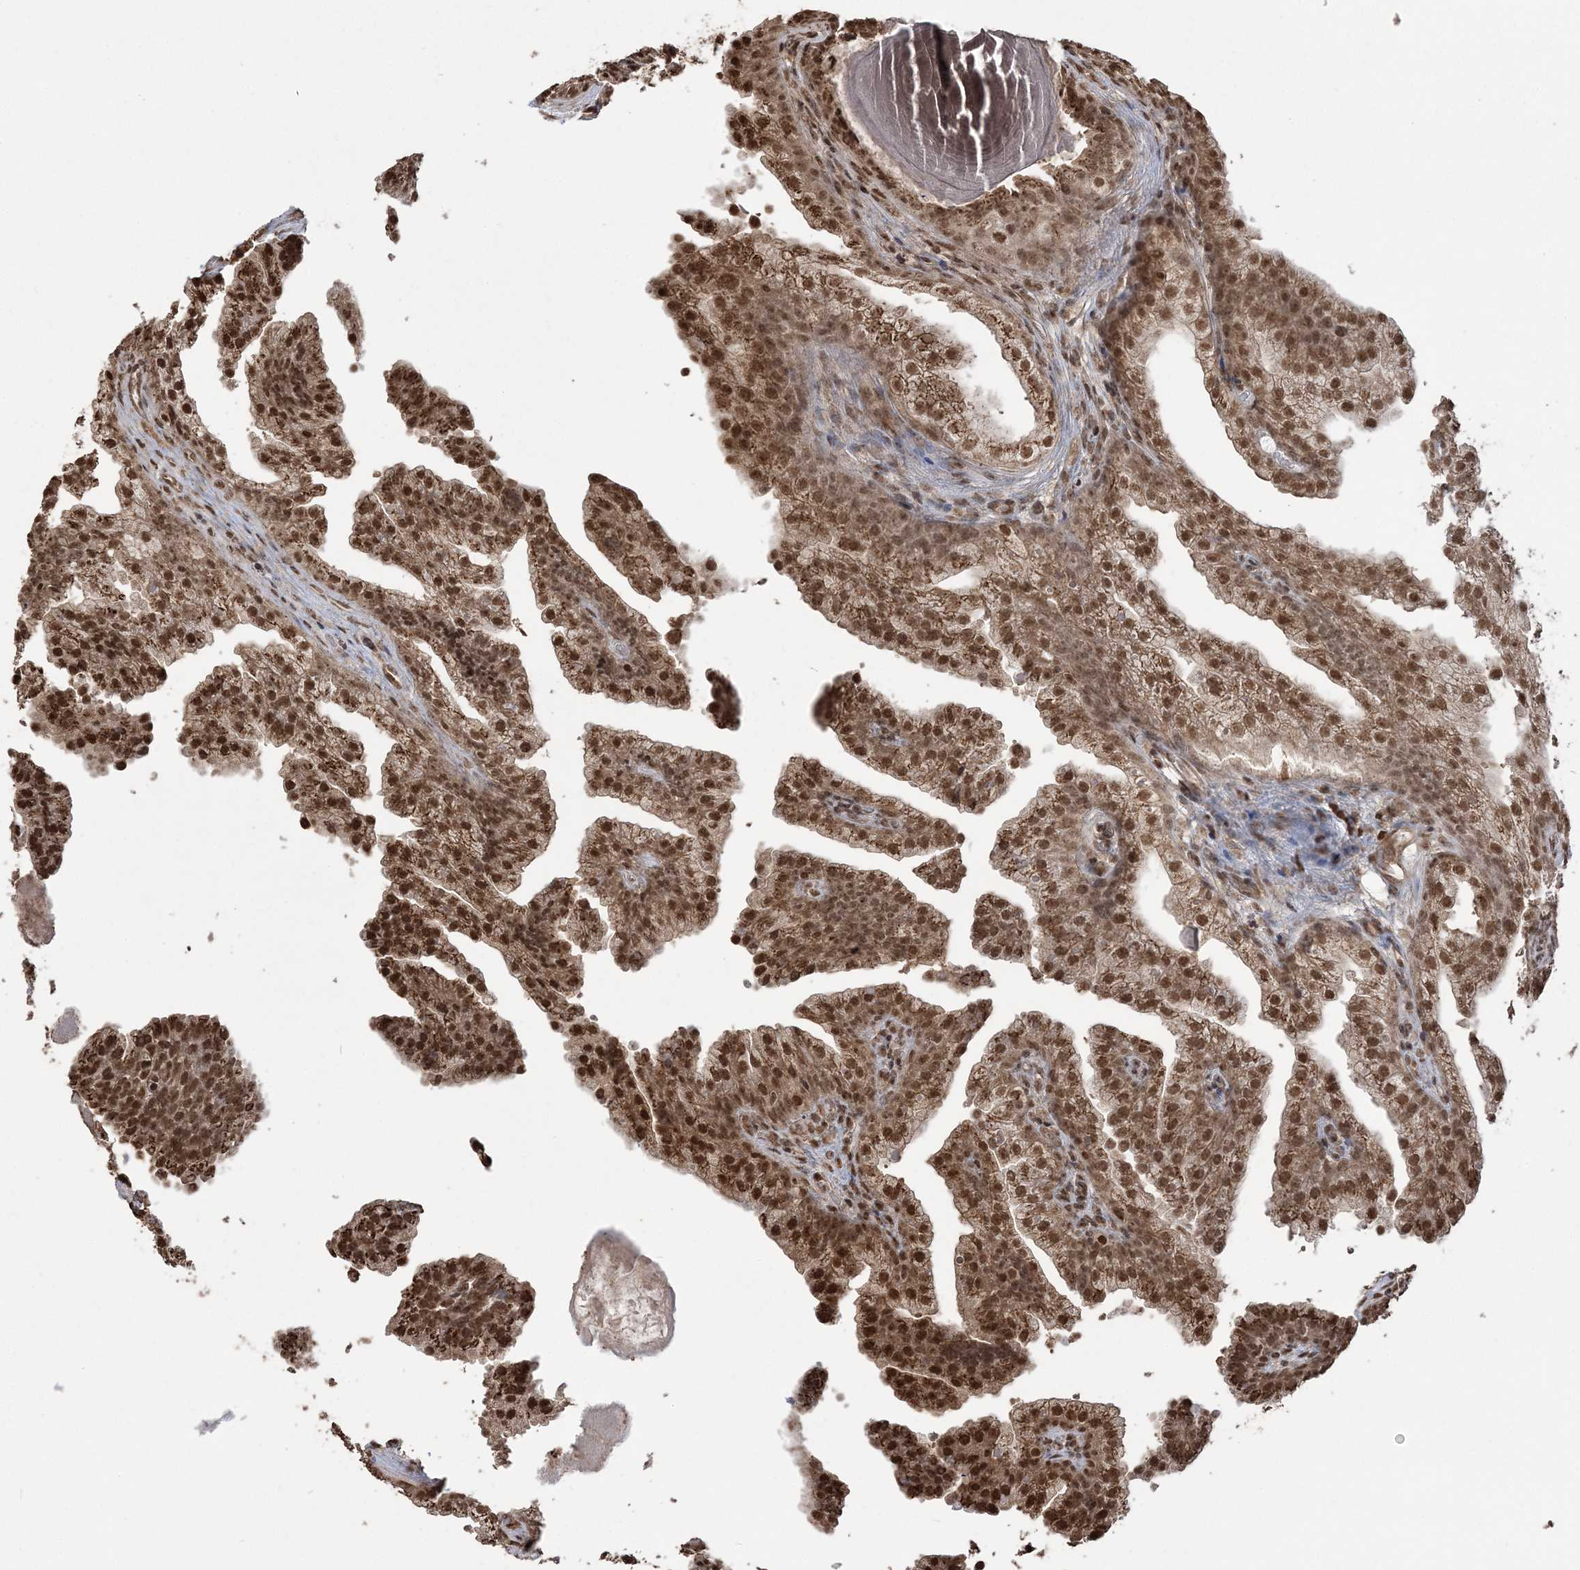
{"staining": {"intensity": "strong", "quantity": ">75%", "location": "cytoplasmic/membranous,nuclear"}, "tissue": "prostate cancer", "cell_type": "Tumor cells", "image_type": "cancer", "snomed": [{"axis": "morphology", "description": "Adenocarcinoma, High grade"}, {"axis": "topography", "description": "Prostate"}], "caption": "Brown immunohistochemical staining in adenocarcinoma (high-grade) (prostate) reveals strong cytoplasmic/membranous and nuclear expression in approximately >75% of tumor cells. The staining is performed using DAB (3,3'-diaminobenzidine) brown chromogen to label protein expression. The nuclei are counter-stained blue using hematoxylin.", "gene": "ZNF839", "patient": {"sex": "male", "age": 62}}